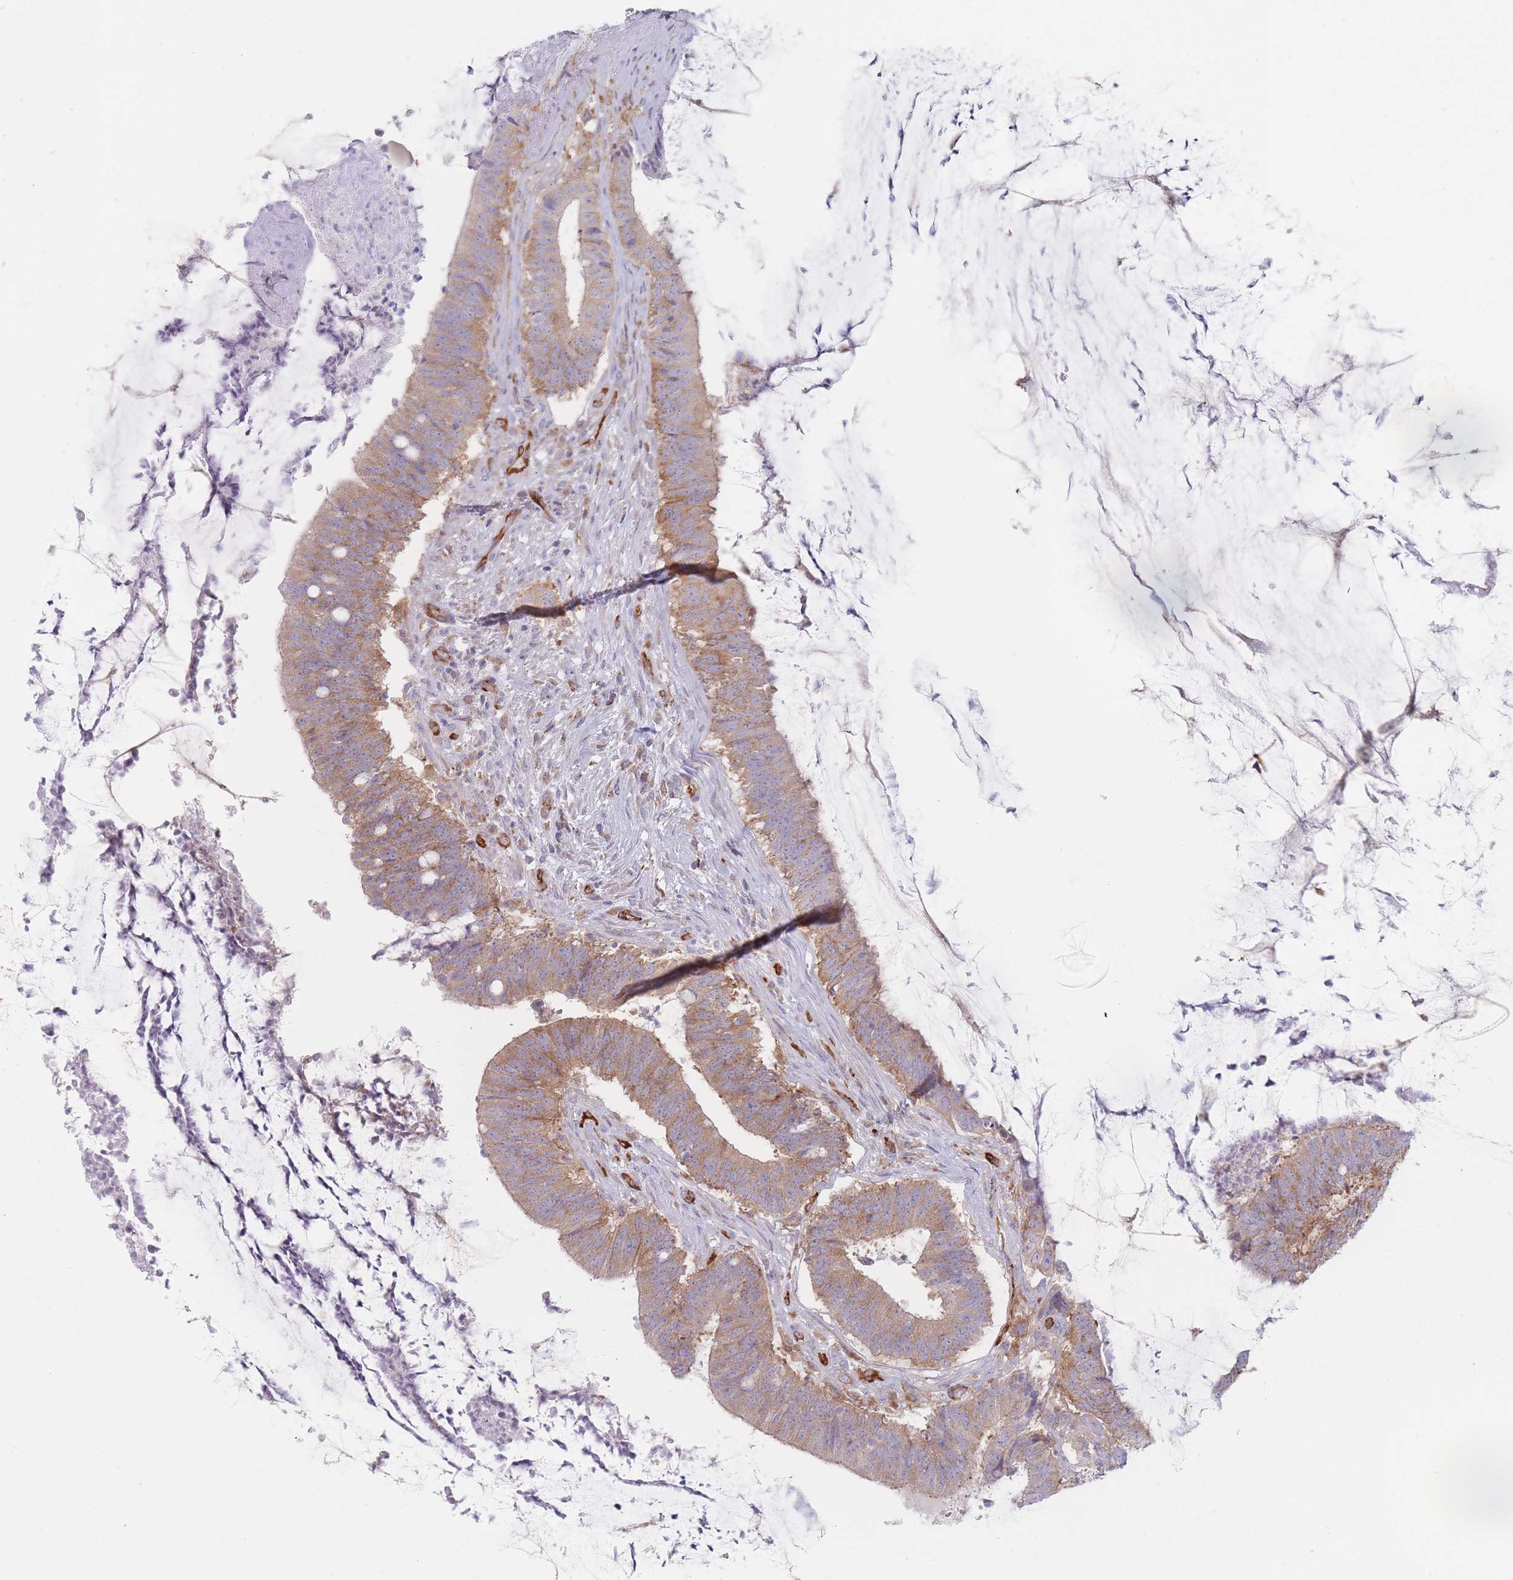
{"staining": {"intensity": "moderate", "quantity": ">75%", "location": "cytoplasmic/membranous"}, "tissue": "colorectal cancer", "cell_type": "Tumor cells", "image_type": "cancer", "snomed": [{"axis": "morphology", "description": "Adenocarcinoma, NOS"}, {"axis": "topography", "description": "Colon"}], "caption": "Moderate cytoplasmic/membranous staining for a protein is identified in approximately >75% of tumor cells of colorectal adenocarcinoma using immunohistochemistry (IHC).", "gene": "MAP1S", "patient": {"sex": "female", "age": 43}}